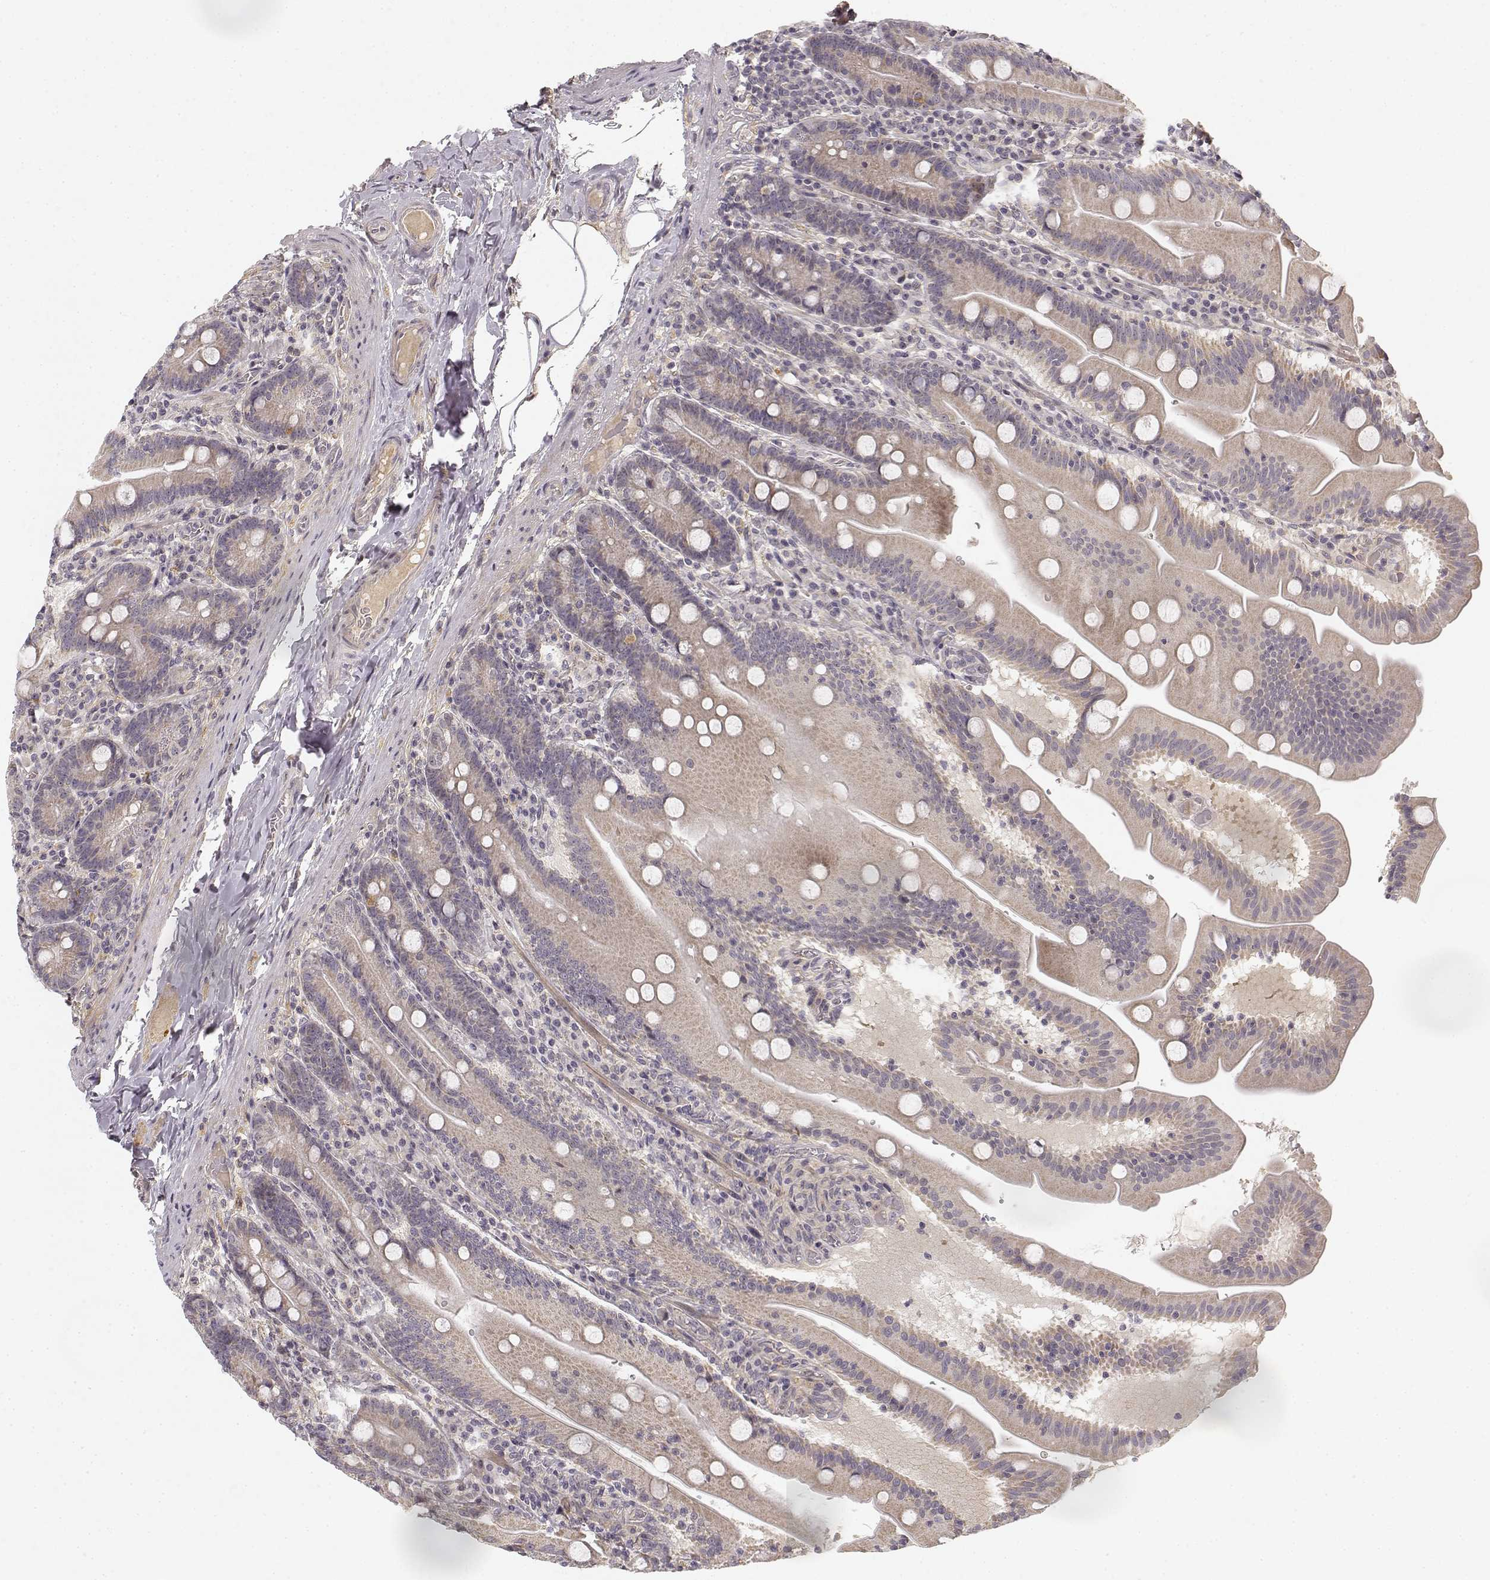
{"staining": {"intensity": "negative", "quantity": "none", "location": "none"}, "tissue": "small intestine", "cell_type": "Glandular cells", "image_type": "normal", "snomed": [{"axis": "morphology", "description": "Normal tissue, NOS"}, {"axis": "topography", "description": "Small intestine"}], "caption": "IHC of unremarkable human small intestine demonstrates no staining in glandular cells. (DAB immunohistochemistry visualized using brightfield microscopy, high magnification).", "gene": "MED12L", "patient": {"sex": "male", "age": 37}}